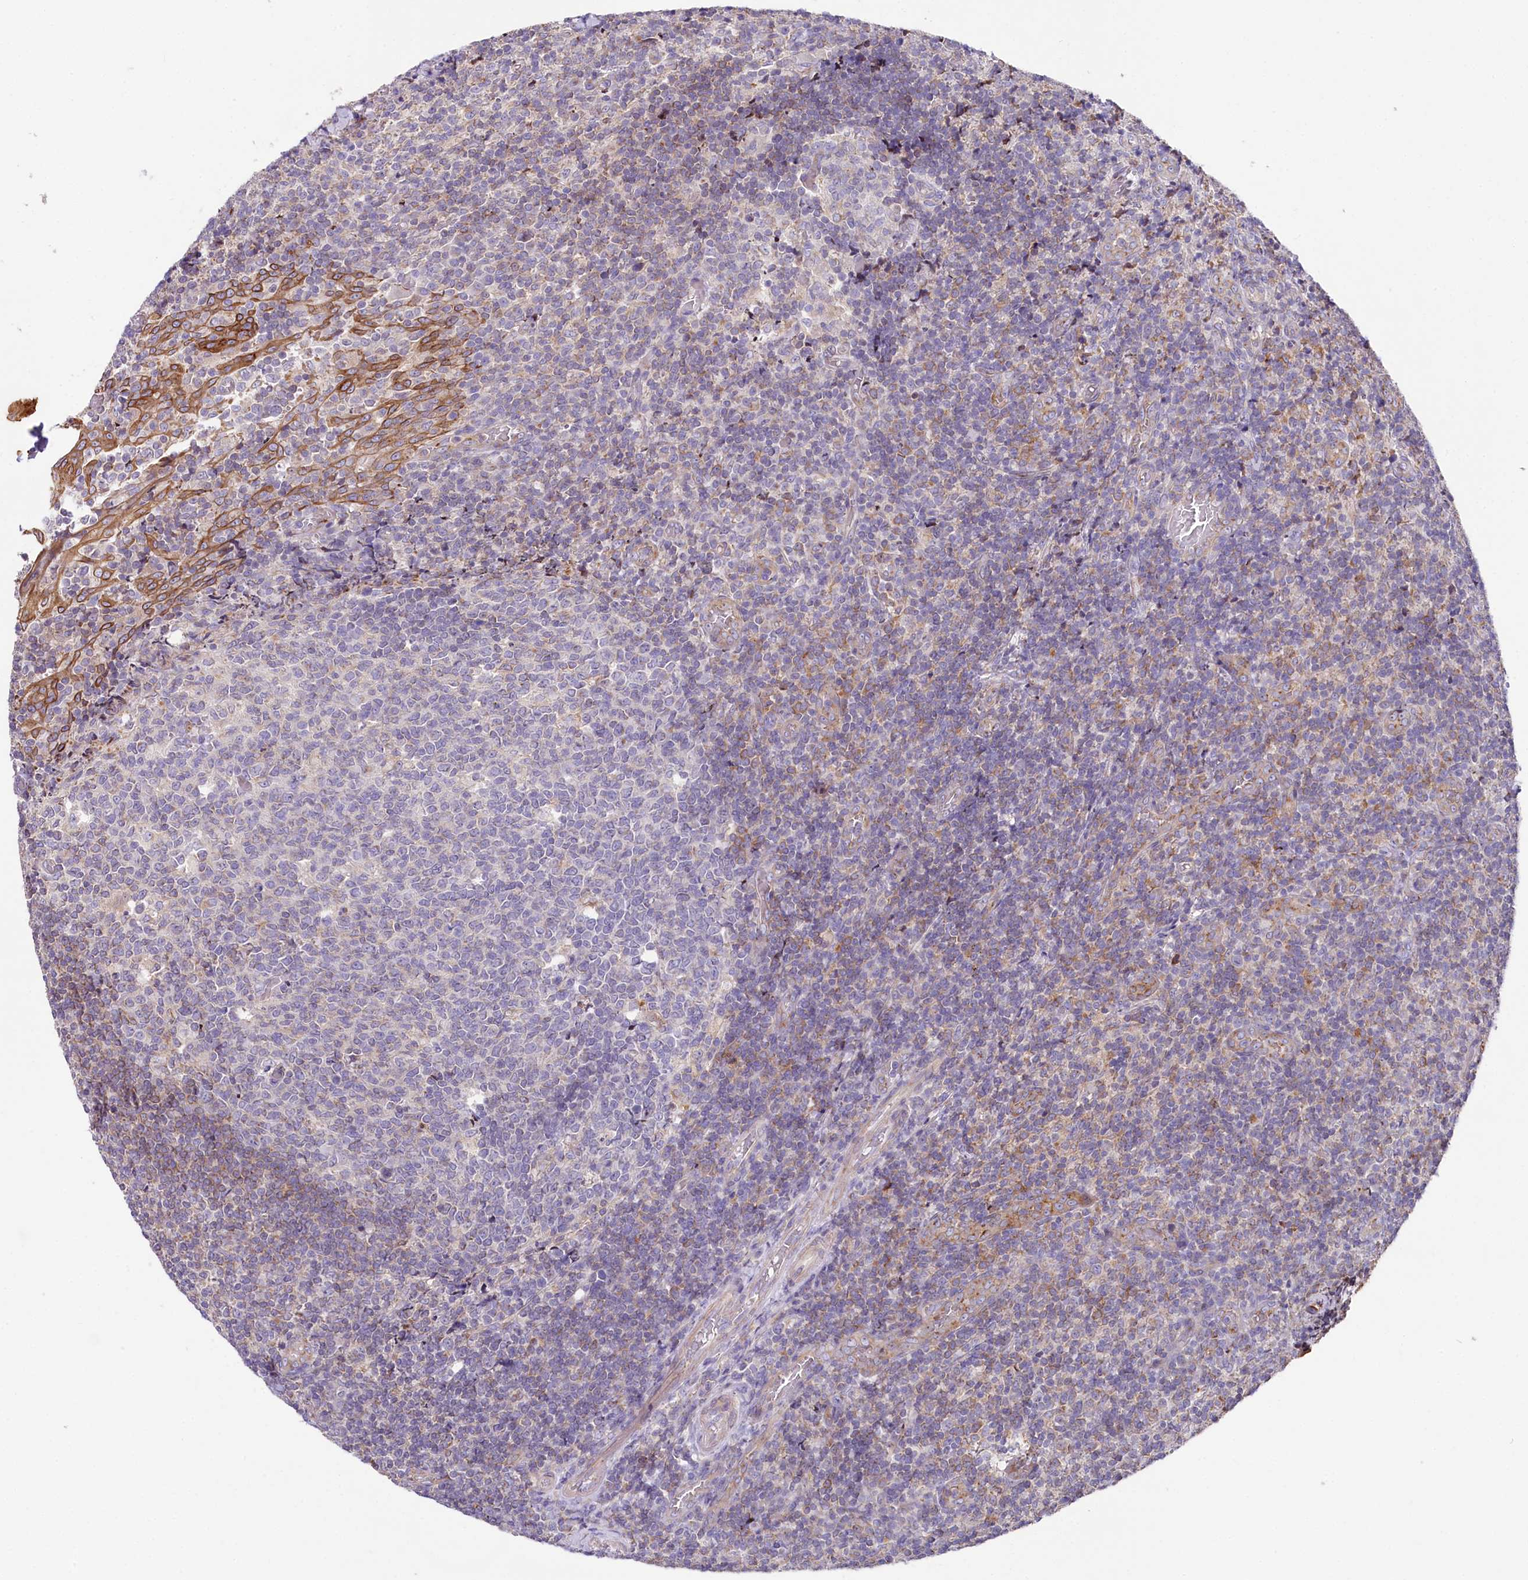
{"staining": {"intensity": "negative", "quantity": "none", "location": "none"}, "tissue": "tonsil", "cell_type": "Germinal center cells", "image_type": "normal", "snomed": [{"axis": "morphology", "description": "Normal tissue, NOS"}, {"axis": "topography", "description": "Tonsil"}], "caption": "The image displays no significant staining in germinal center cells of tonsil.", "gene": "STX6", "patient": {"sex": "female", "age": 19}}